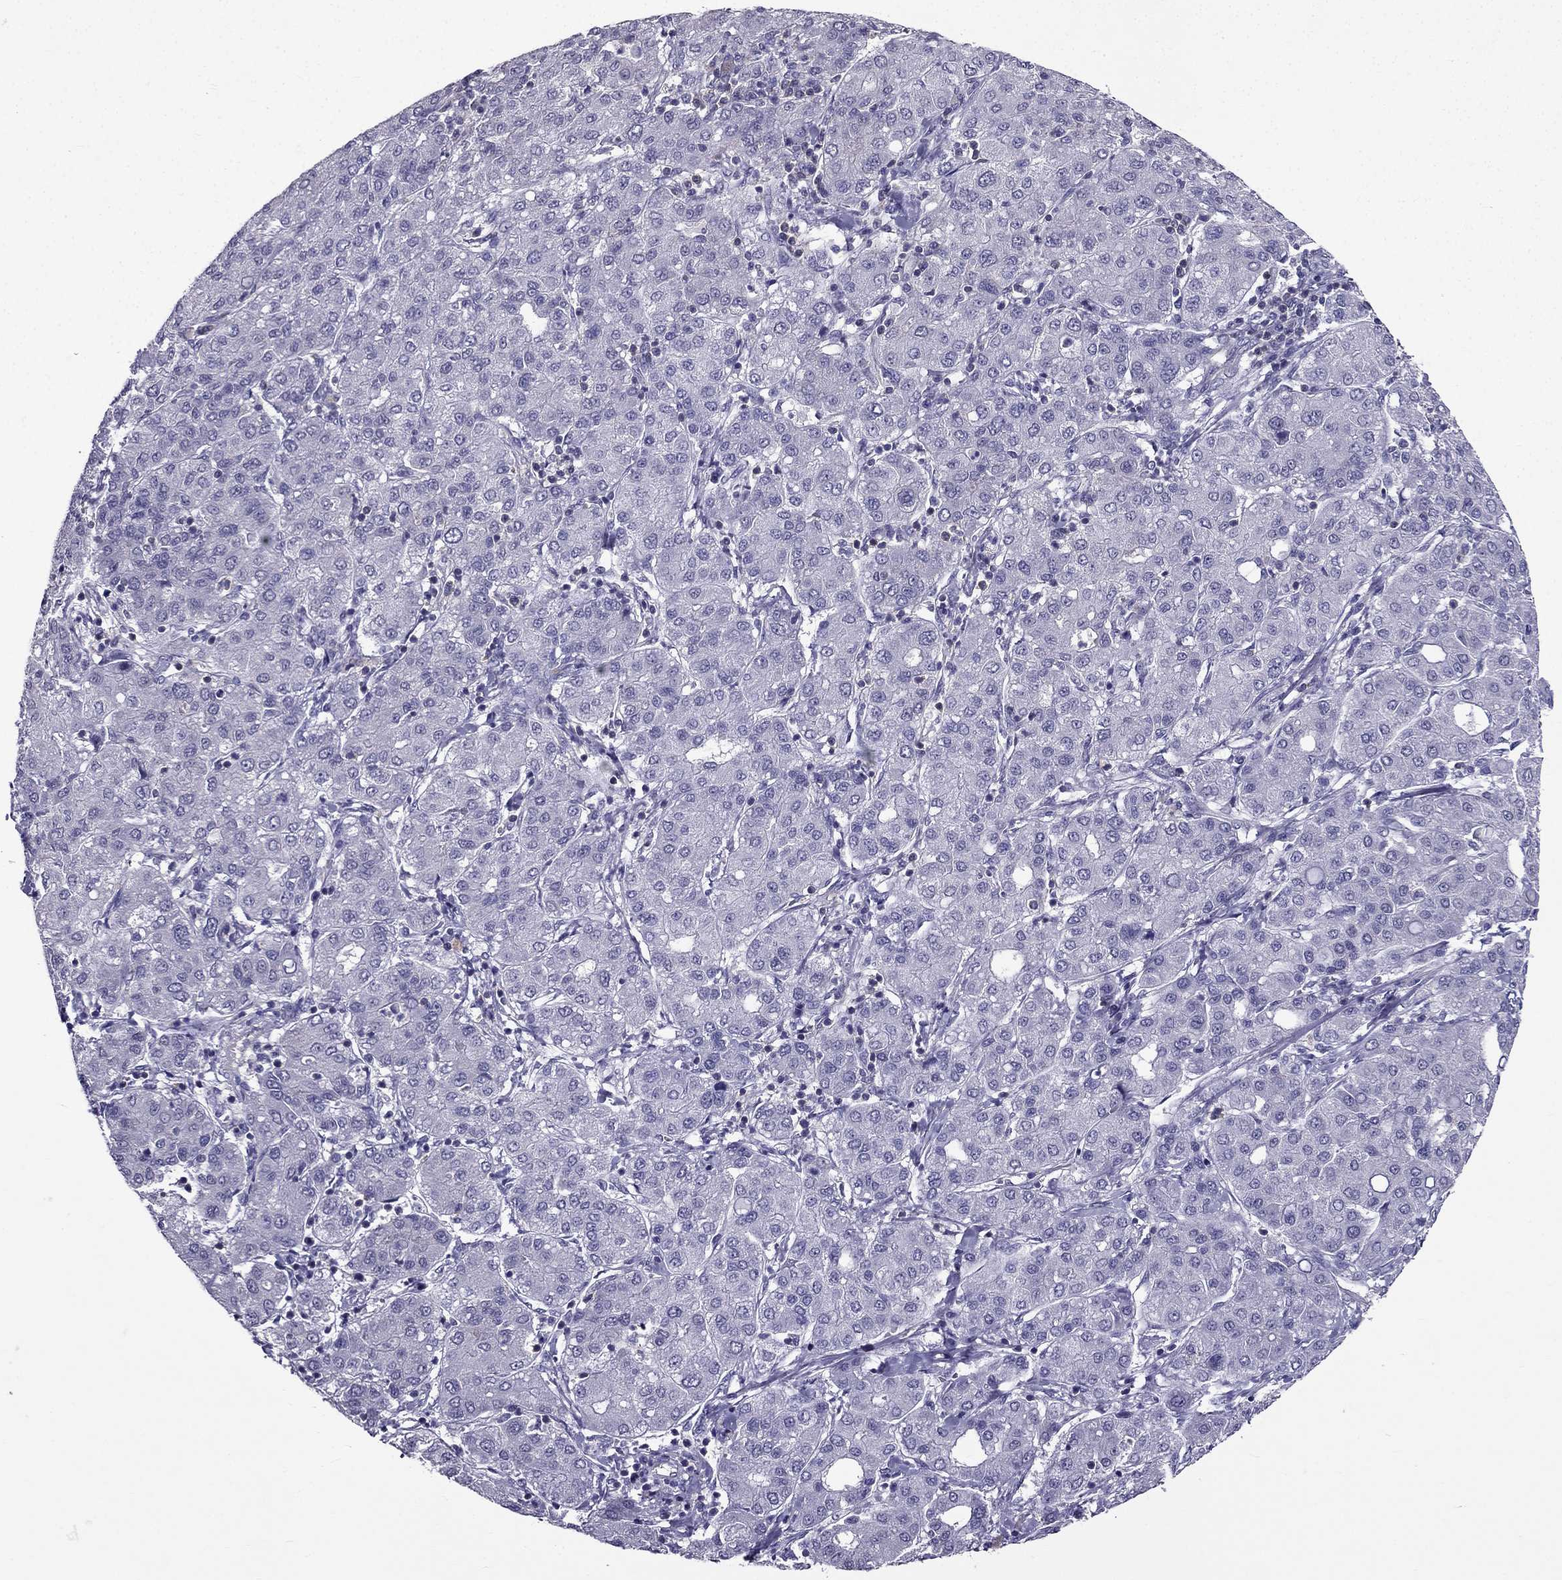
{"staining": {"intensity": "negative", "quantity": "none", "location": "none"}, "tissue": "liver cancer", "cell_type": "Tumor cells", "image_type": "cancer", "snomed": [{"axis": "morphology", "description": "Carcinoma, Hepatocellular, NOS"}, {"axis": "topography", "description": "Liver"}], "caption": "This is an immunohistochemistry (IHC) histopathology image of human liver cancer. There is no expression in tumor cells.", "gene": "AAK1", "patient": {"sex": "male", "age": 65}}